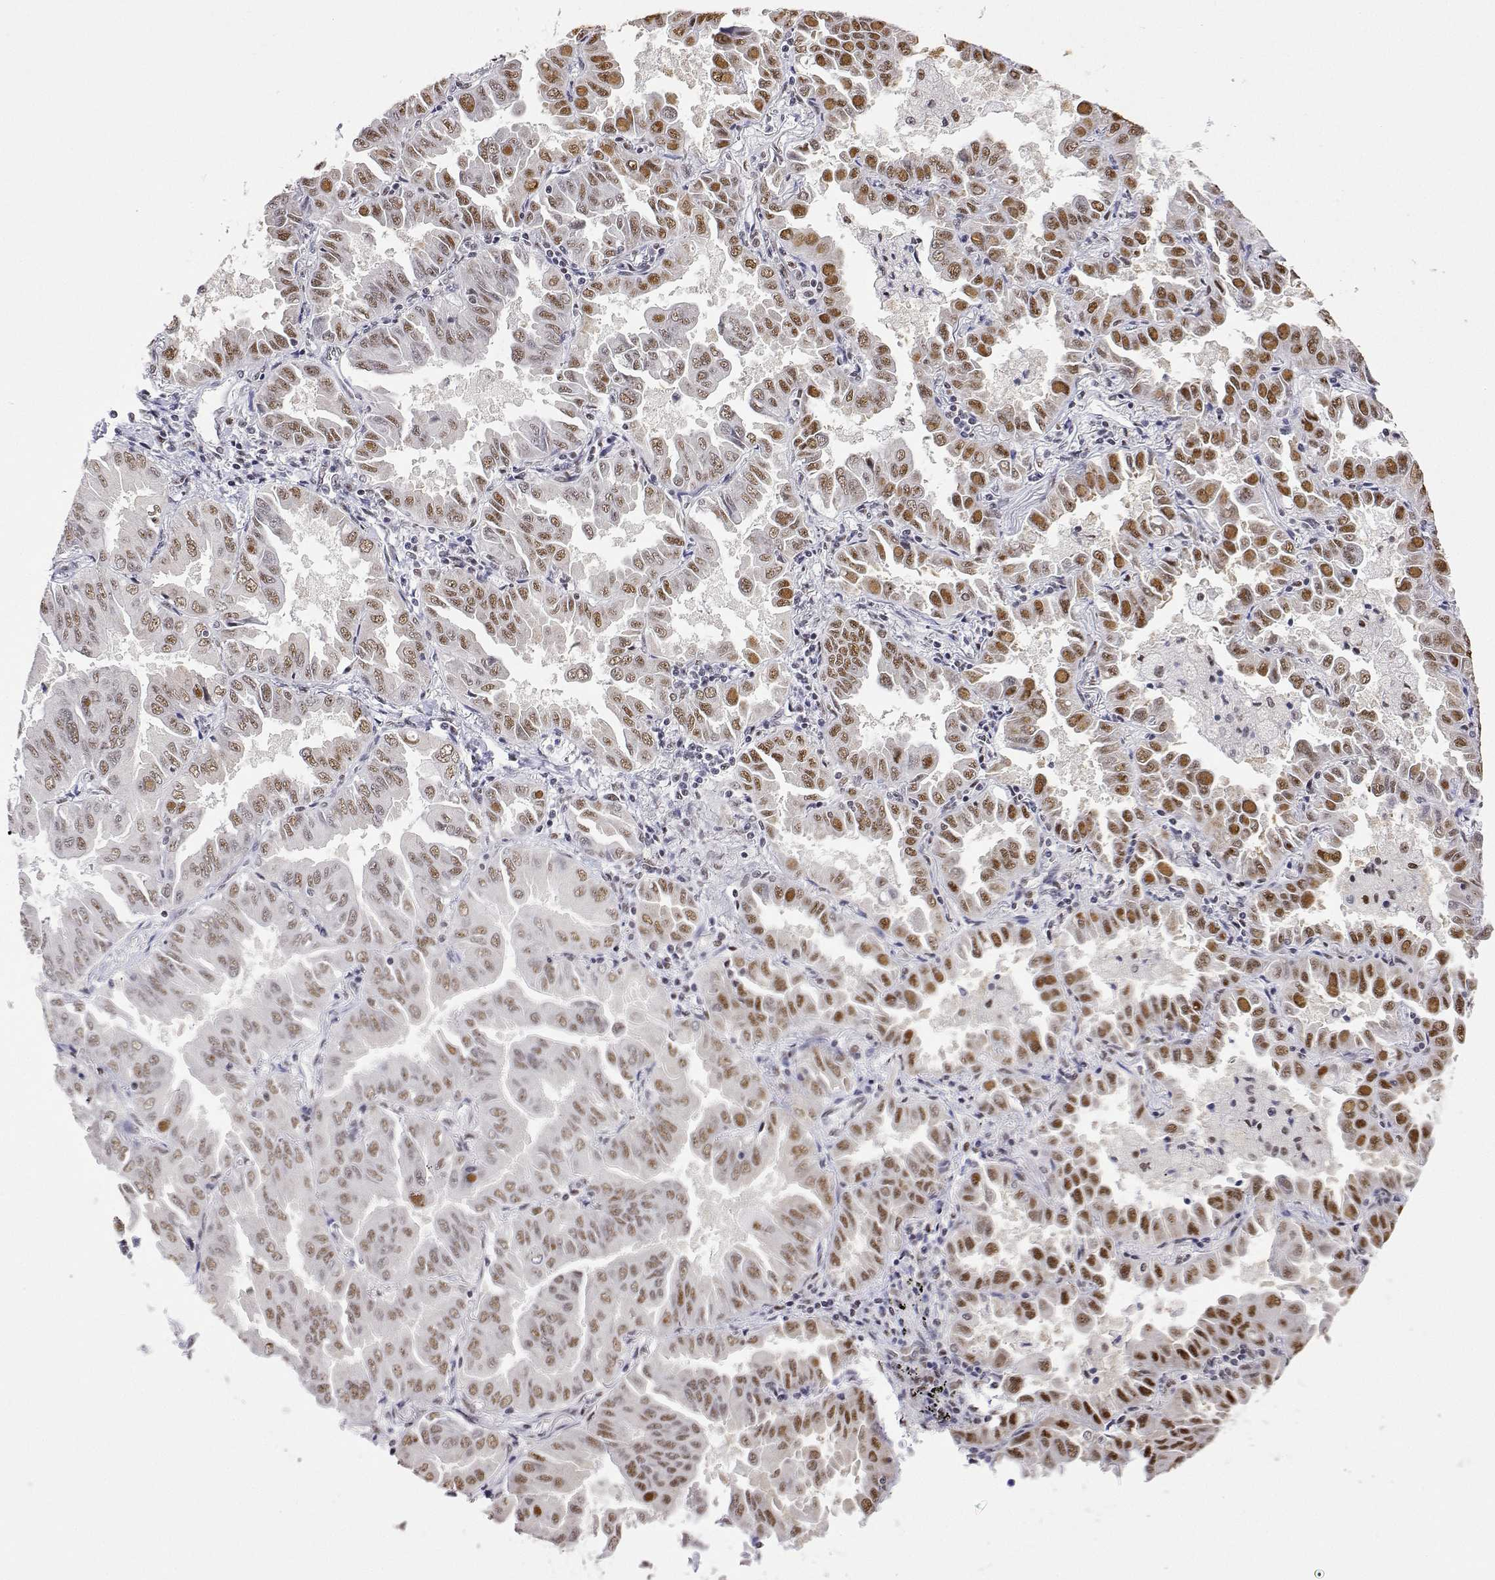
{"staining": {"intensity": "moderate", "quantity": ">75%", "location": "nuclear"}, "tissue": "lung cancer", "cell_type": "Tumor cells", "image_type": "cancer", "snomed": [{"axis": "morphology", "description": "Adenocarcinoma, NOS"}, {"axis": "topography", "description": "Lung"}], "caption": "Immunohistochemical staining of human lung cancer displays moderate nuclear protein positivity in approximately >75% of tumor cells.", "gene": "ADAR", "patient": {"sex": "male", "age": 64}}